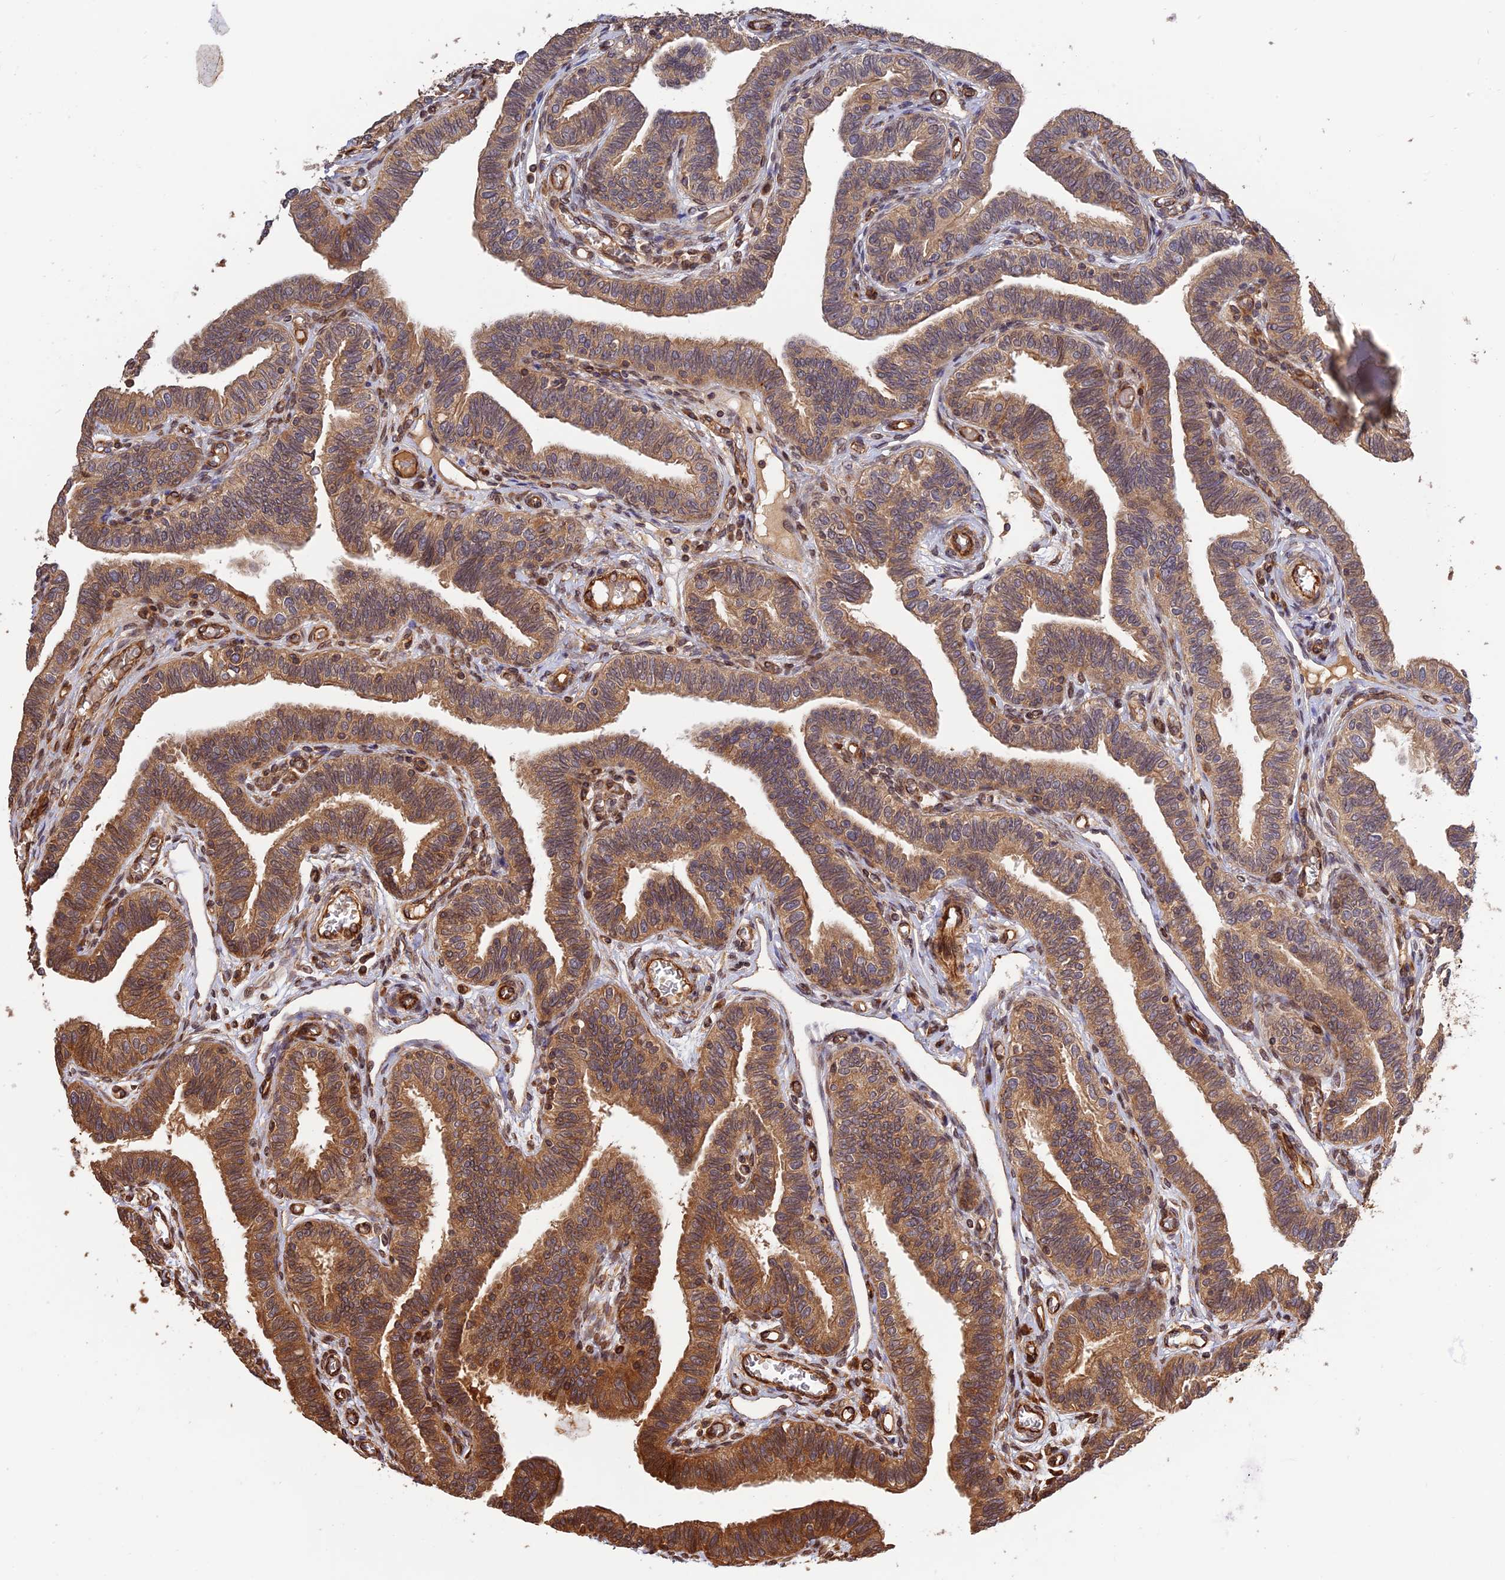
{"staining": {"intensity": "strong", "quantity": ">75%", "location": "cytoplasmic/membranous"}, "tissue": "fallopian tube", "cell_type": "Glandular cells", "image_type": "normal", "snomed": [{"axis": "morphology", "description": "Normal tissue, NOS"}, {"axis": "topography", "description": "Fallopian tube"}], "caption": "Immunohistochemical staining of normal fallopian tube demonstrates high levels of strong cytoplasmic/membranous expression in about >75% of glandular cells. (brown staining indicates protein expression, while blue staining denotes nuclei).", "gene": "CREBL2", "patient": {"sex": "female", "age": 39}}